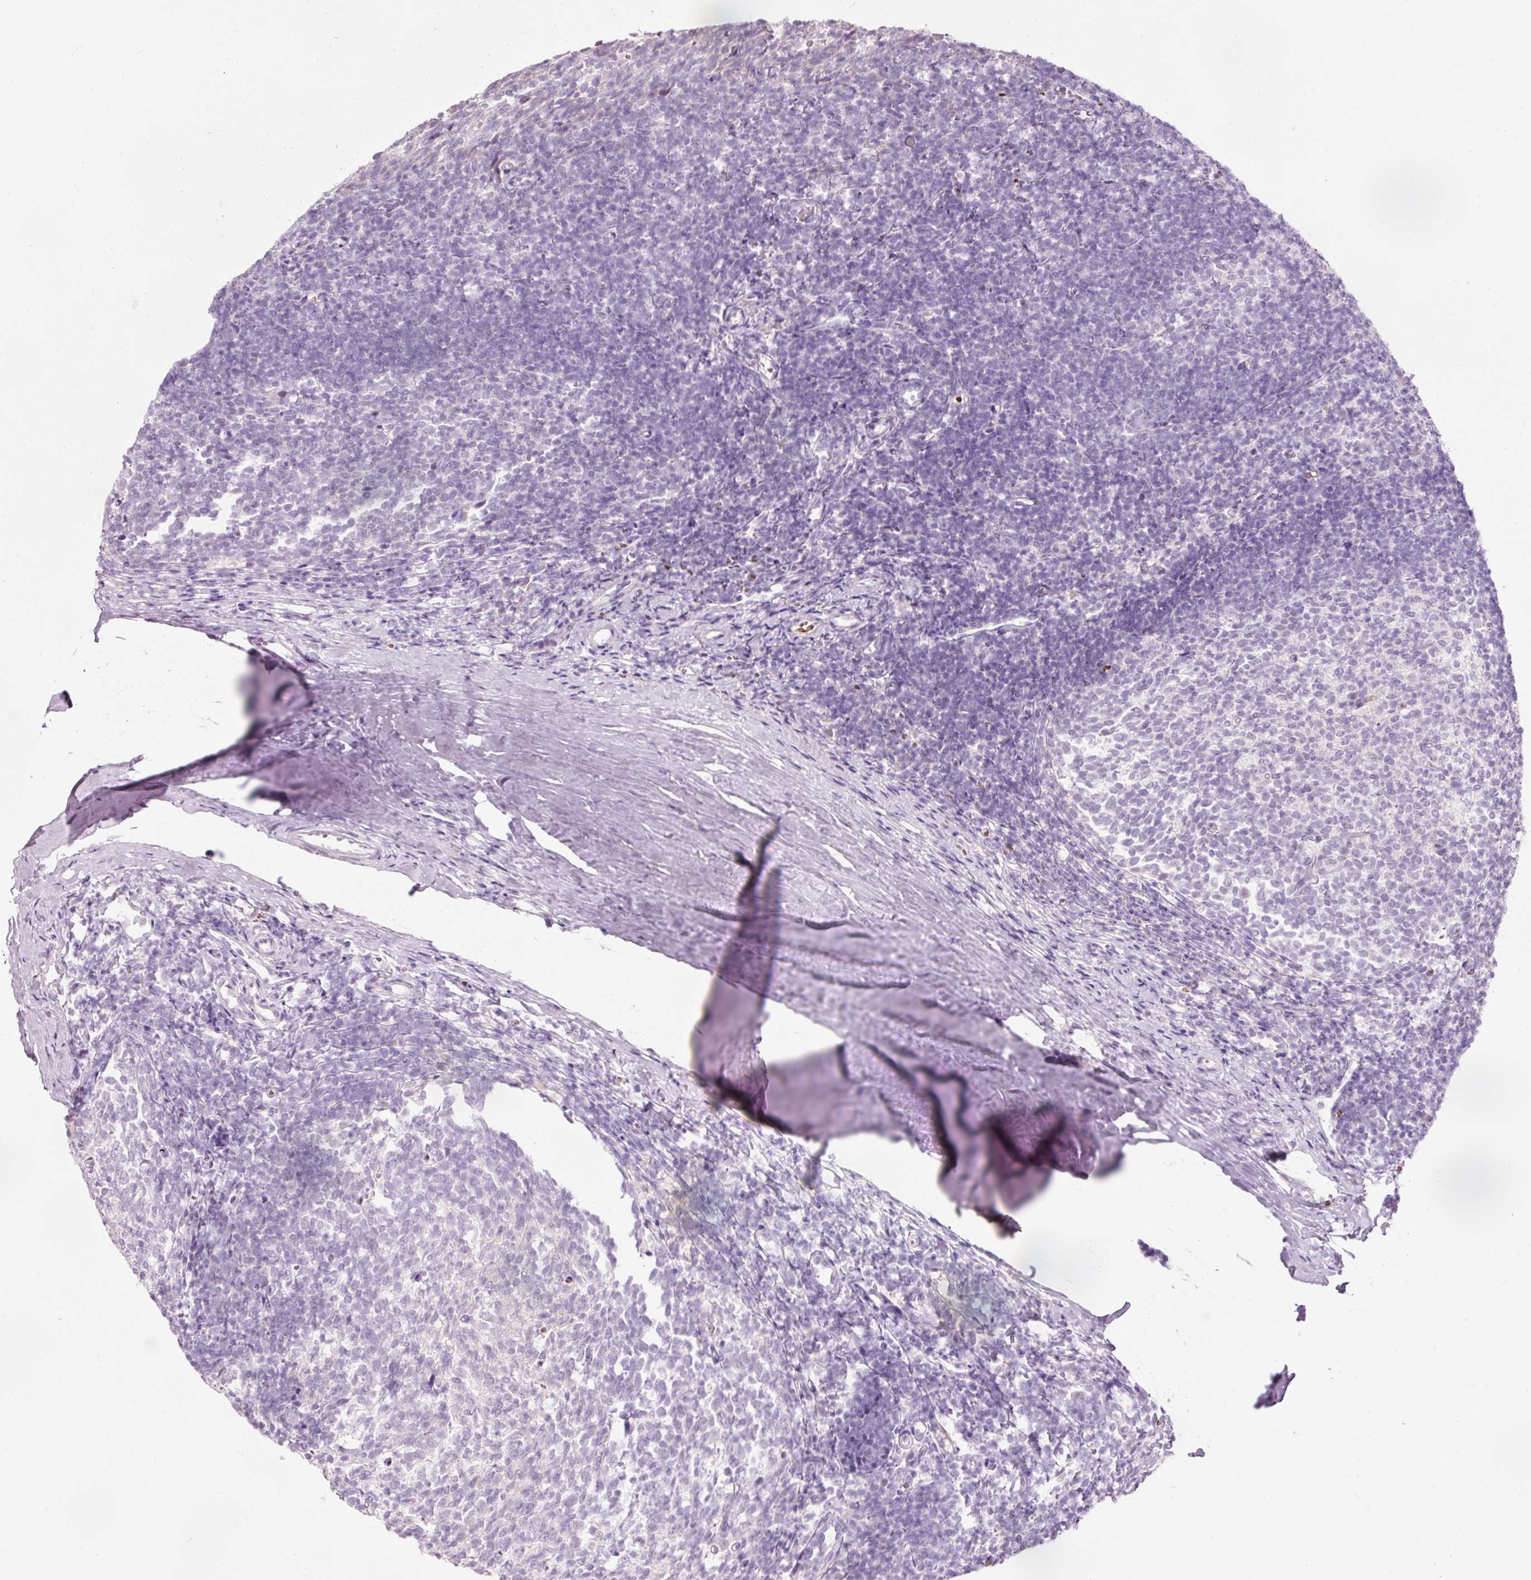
{"staining": {"intensity": "negative", "quantity": "none", "location": "none"}, "tissue": "tonsil", "cell_type": "Germinal center cells", "image_type": "normal", "snomed": [{"axis": "morphology", "description": "Normal tissue, NOS"}, {"axis": "topography", "description": "Tonsil"}], "caption": "IHC image of benign tonsil: tonsil stained with DAB (3,3'-diaminobenzidine) shows no significant protein positivity in germinal center cells.", "gene": "DHRS11", "patient": {"sex": "female", "age": 10}}